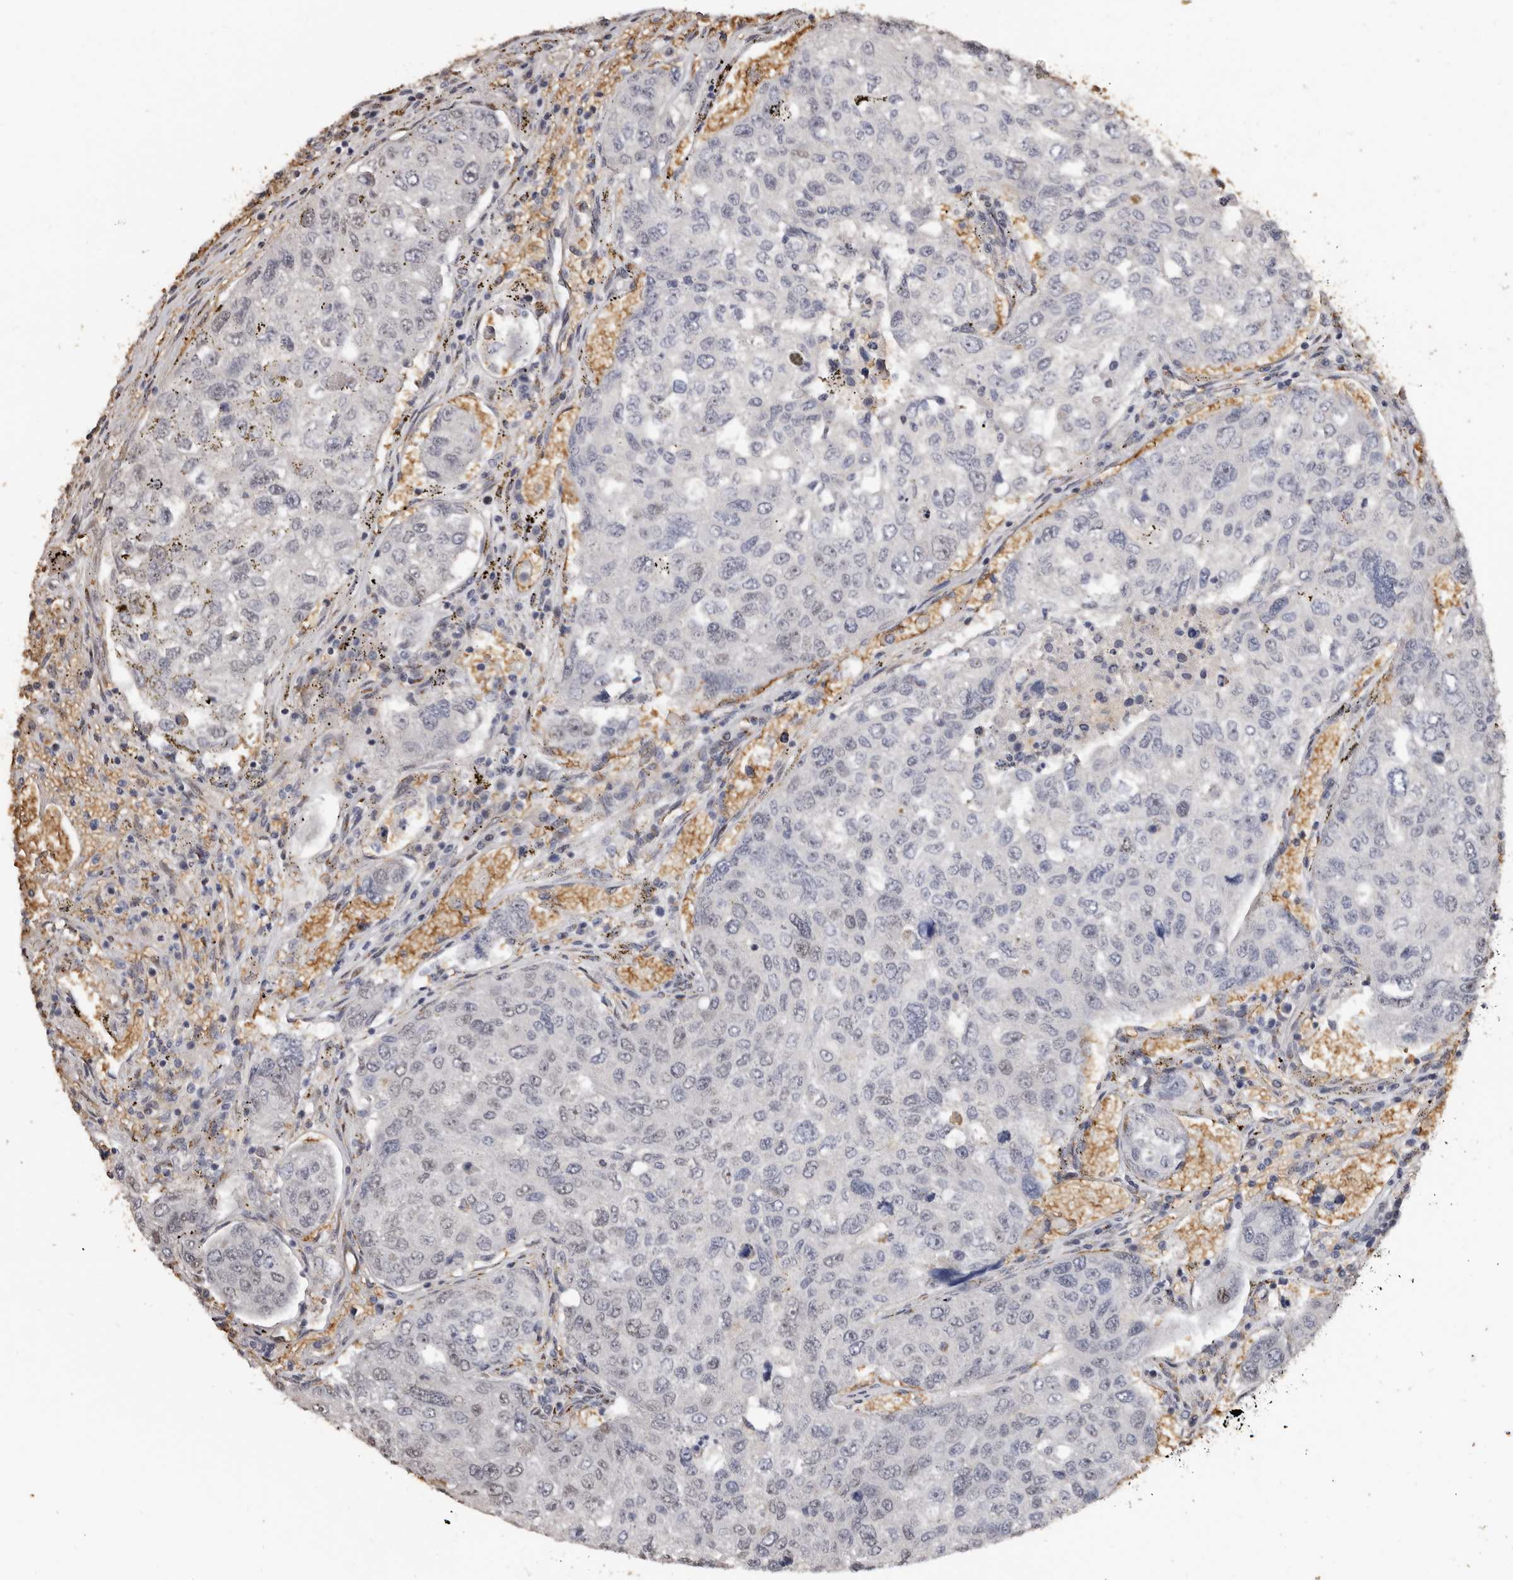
{"staining": {"intensity": "negative", "quantity": "none", "location": "none"}, "tissue": "urothelial cancer", "cell_type": "Tumor cells", "image_type": "cancer", "snomed": [{"axis": "morphology", "description": "Urothelial carcinoma, High grade"}, {"axis": "topography", "description": "Lymph node"}, {"axis": "topography", "description": "Urinary bladder"}], "caption": "This is an immunohistochemistry (IHC) photomicrograph of human urothelial cancer. There is no staining in tumor cells.", "gene": "ENTREP1", "patient": {"sex": "male", "age": 51}}